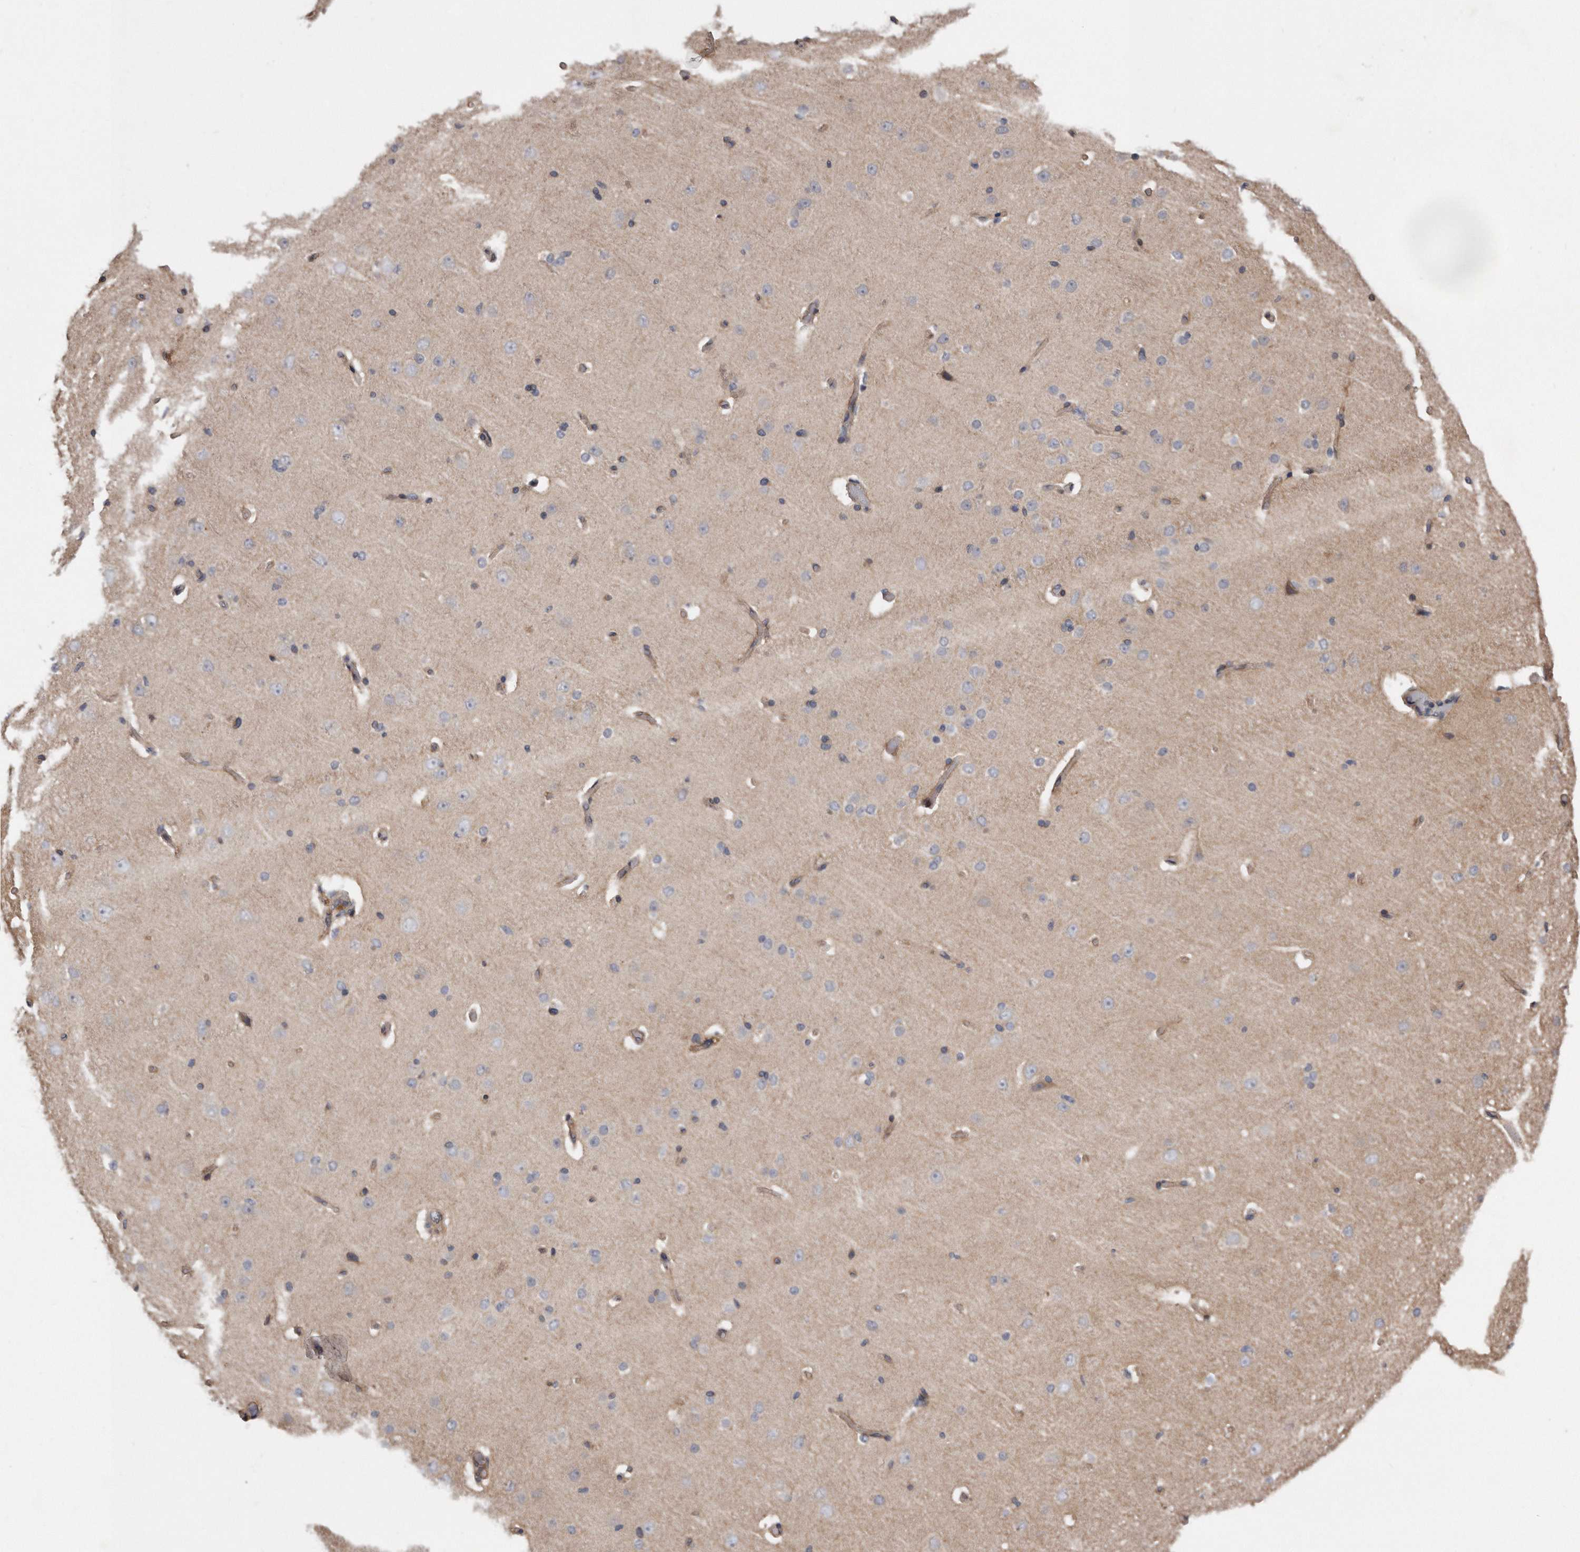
{"staining": {"intensity": "weak", "quantity": ">75%", "location": "cytoplasmic/membranous"}, "tissue": "cerebral cortex", "cell_type": "Endothelial cells", "image_type": "normal", "snomed": [{"axis": "morphology", "description": "Normal tissue, NOS"}, {"axis": "topography", "description": "Cerebral cortex"}], "caption": "Cerebral cortex stained with immunohistochemistry (IHC) reveals weak cytoplasmic/membranous expression in about >75% of endothelial cells.", "gene": "ARMCX1", "patient": {"sex": "male", "age": 34}}